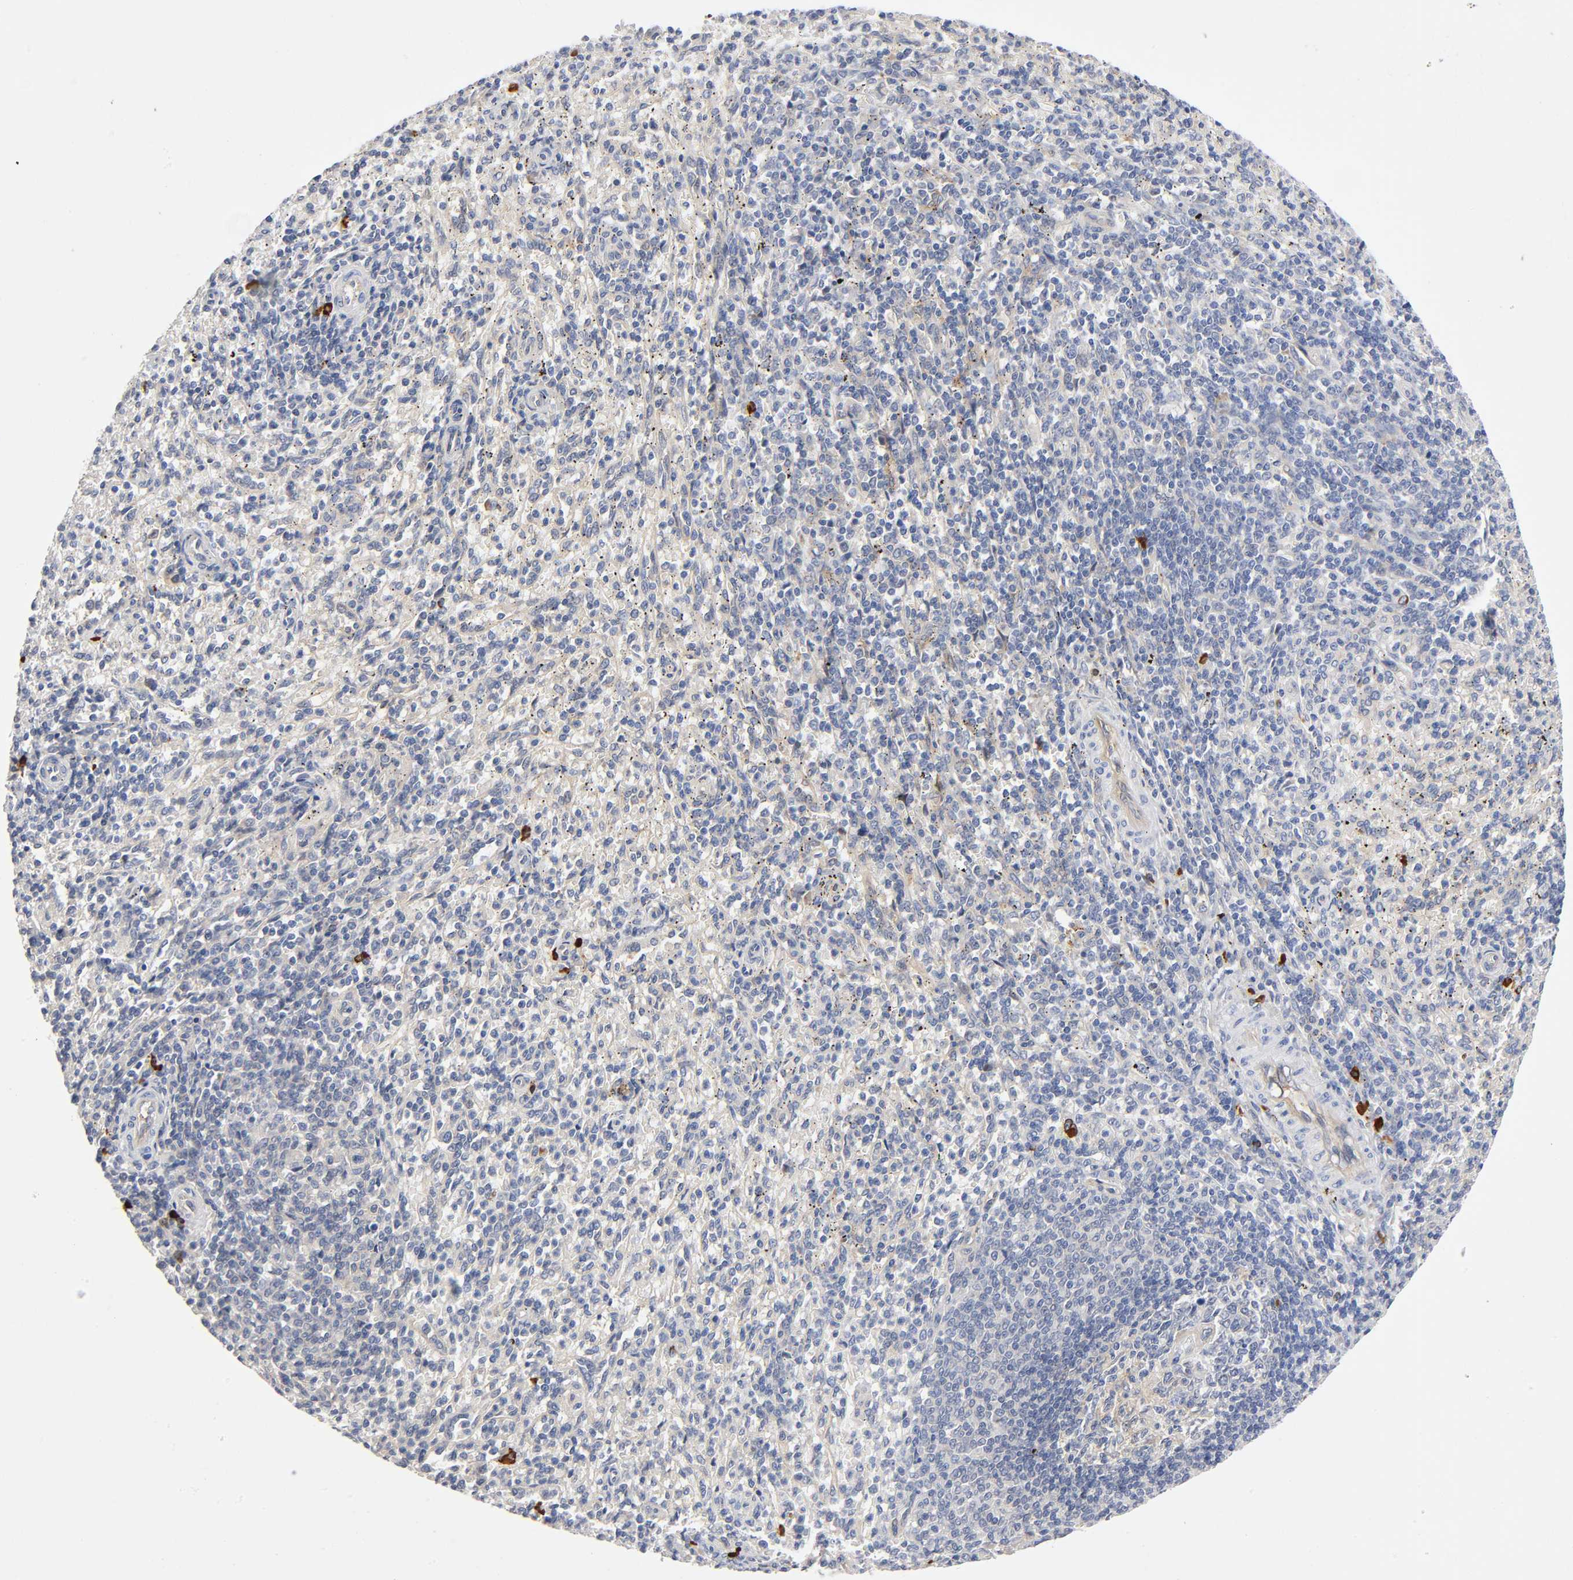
{"staining": {"intensity": "strong", "quantity": "<25%", "location": "cytoplasmic/membranous"}, "tissue": "spleen", "cell_type": "Cells in red pulp", "image_type": "normal", "snomed": [{"axis": "morphology", "description": "Normal tissue, NOS"}, {"axis": "topography", "description": "Spleen"}], "caption": "Spleen stained with DAB immunohistochemistry (IHC) exhibits medium levels of strong cytoplasmic/membranous positivity in approximately <25% of cells in red pulp.", "gene": "NOVA1", "patient": {"sex": "female", "age": 10}}